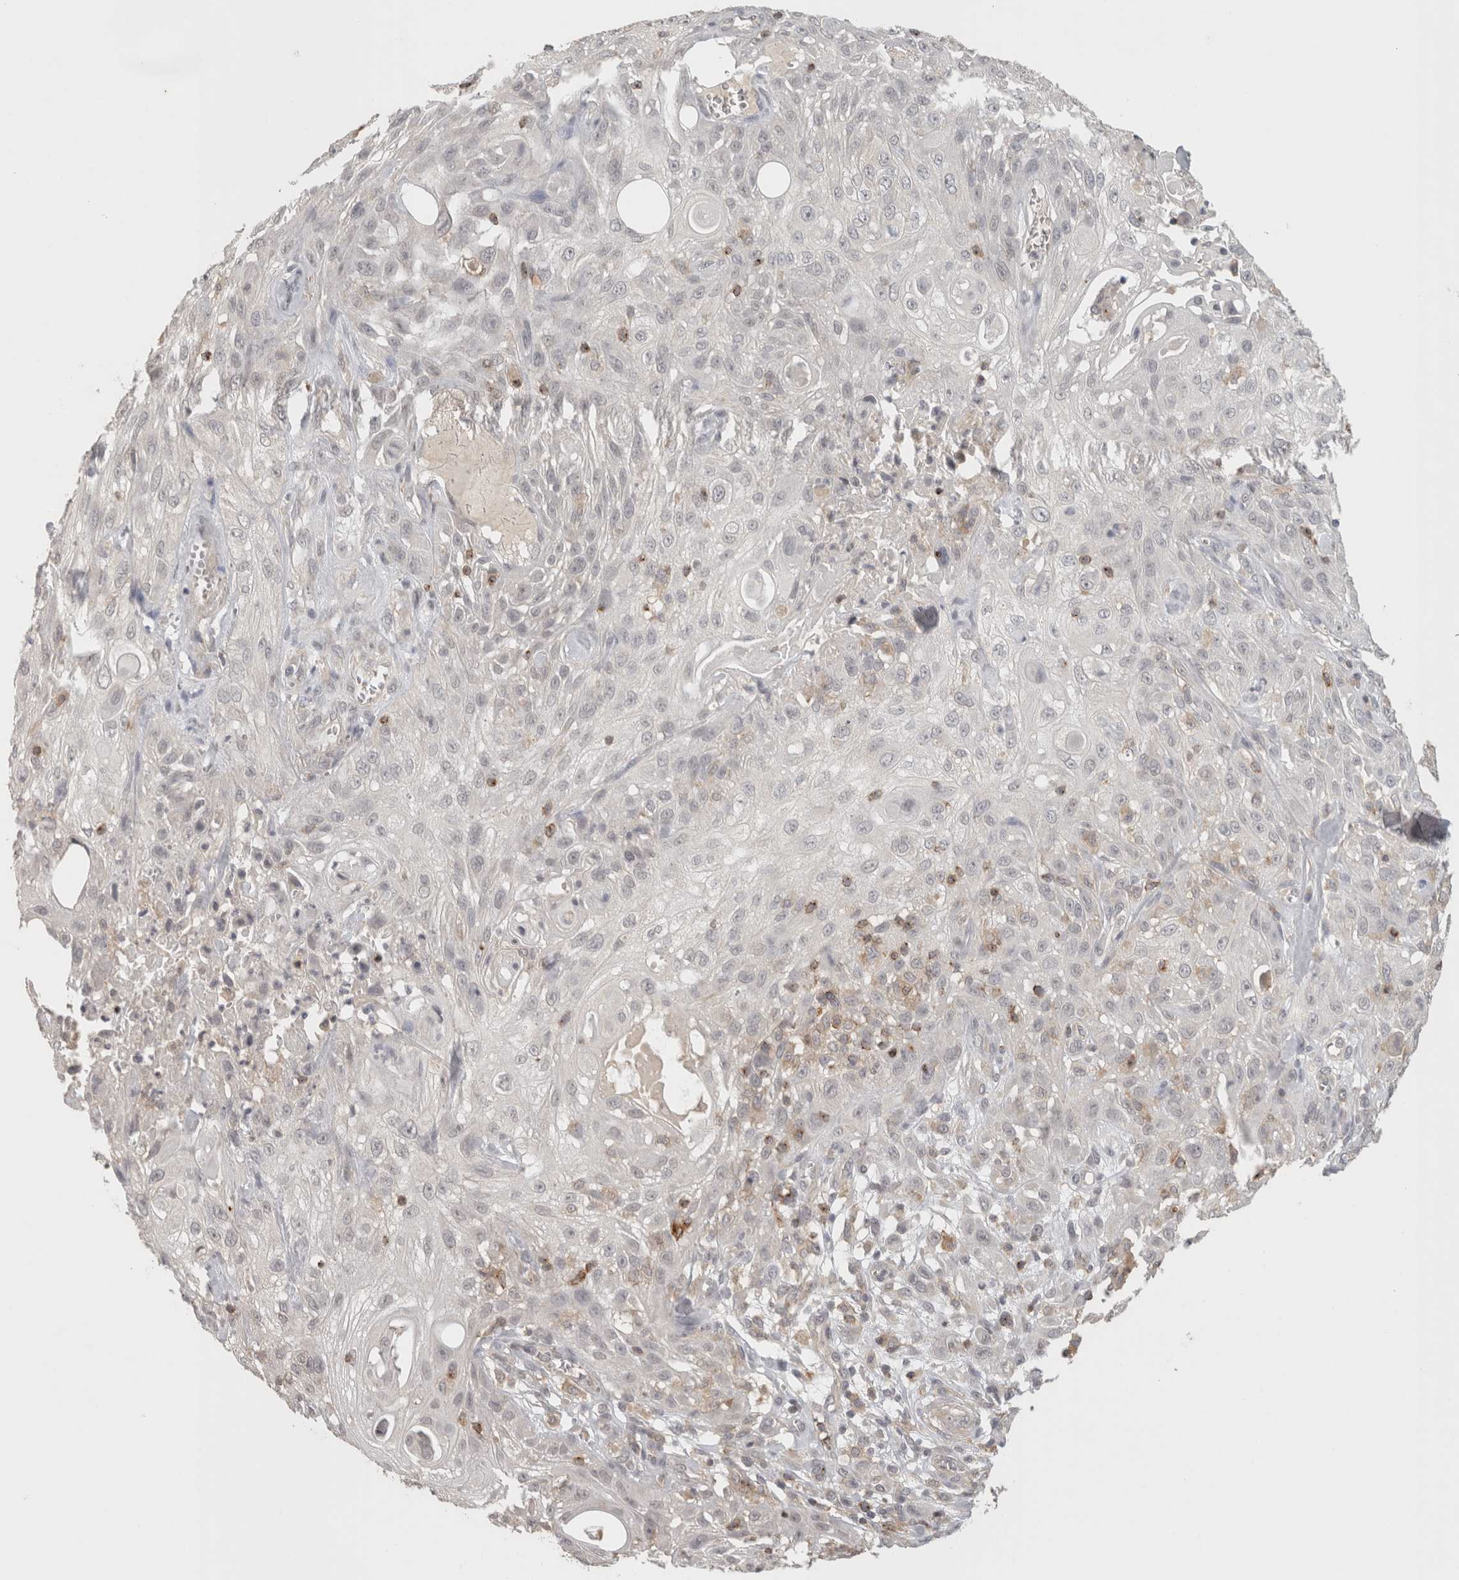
{"staining": {"intensity": "negative", "quantity": "none", "location": "none"}, "tissue": "skin cancer", "cell_type": "Tumor cells", "image_type": "cancer", "snomed": [{"axis": "morphology", "description": "Squamous cell carcinoma, NOS"}, {"axis": "topography", "description": "Skin"}], "caption": "The micrograph exhibits no staining of tumor cells in skin squamous cell carcinoma.", "gene": "HAVCR2", "patient": {"sex": "male", "age": 75}}